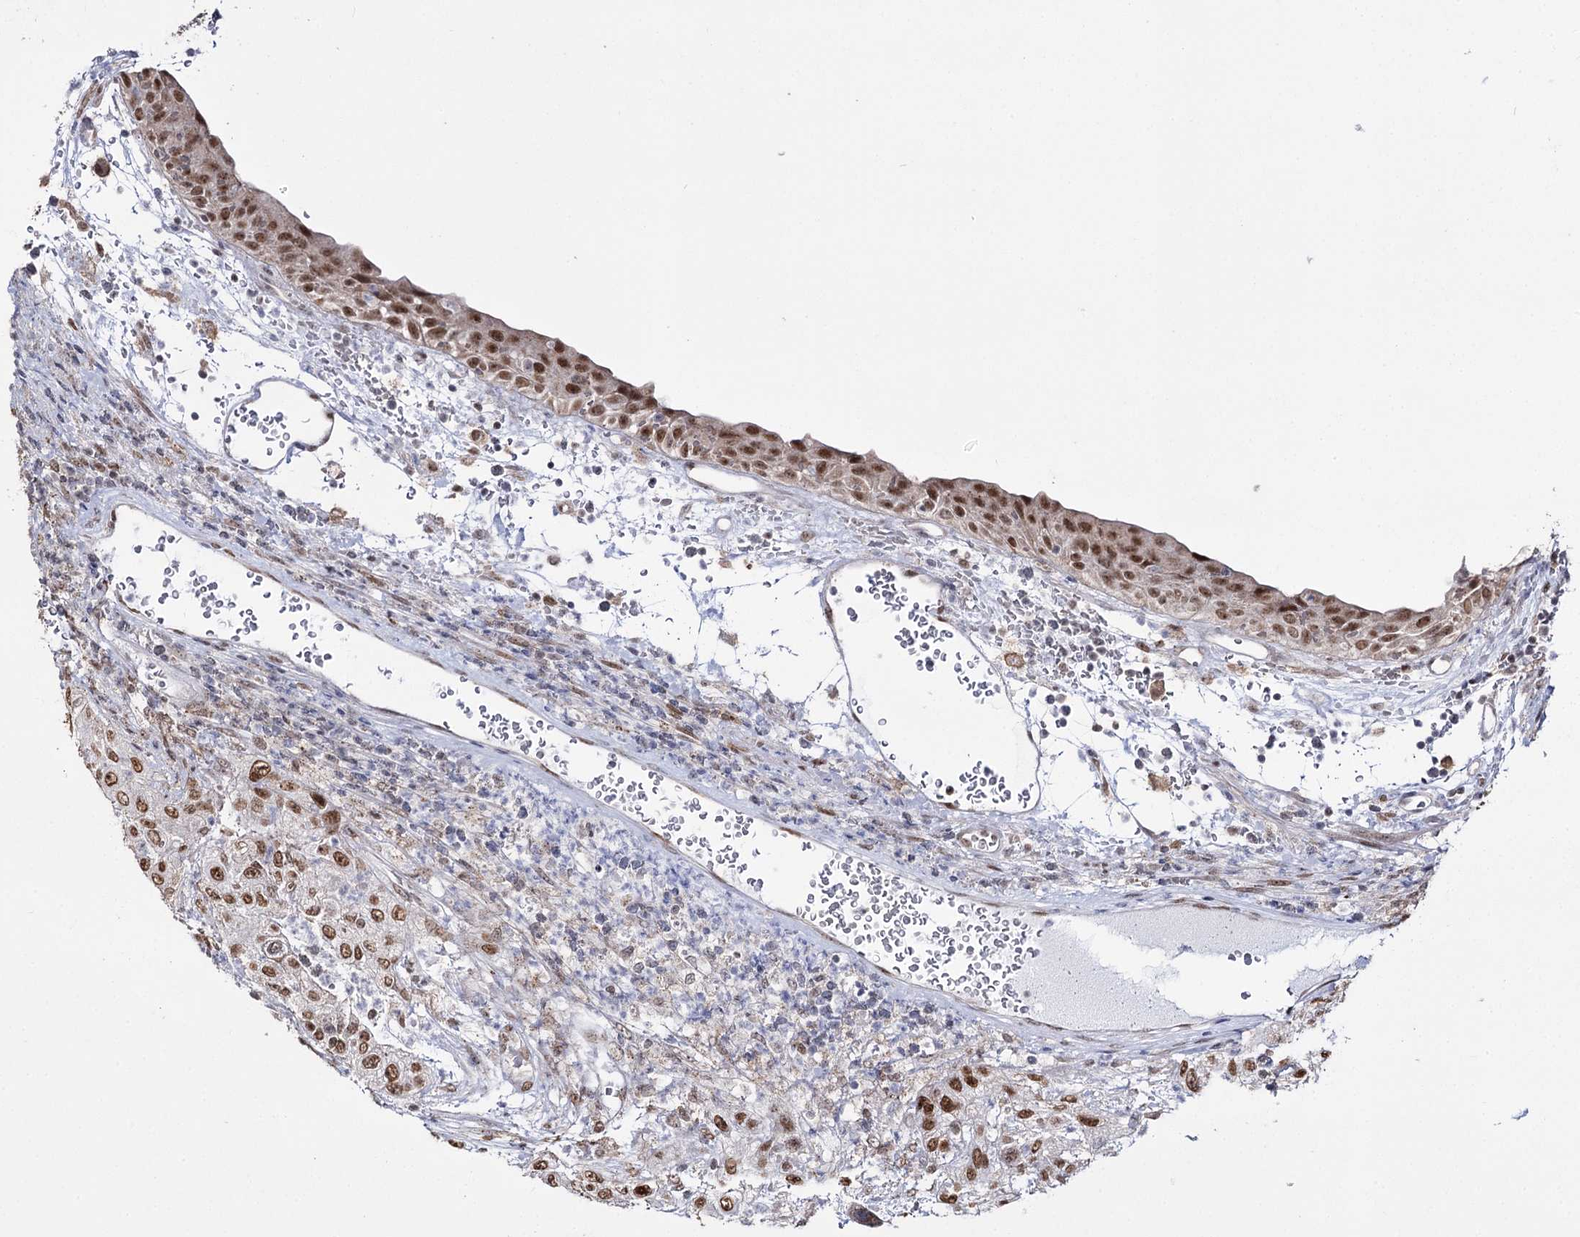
{"staining": {"intensity": "moderate", "quantity": ">75%", "location": "nuclear"}, "tissue": "urothelial cancer", "cell_type": "Tumor cells", "image_type": "cancer", "snomed": [{"axis": "morphology", "description": "Urothelial carcinoma, High grade"}, {"axis": "topography", "description": "Urinary bladder"}], "caption": "An immunohistochemistry histopathology image of tumor tissue is shown. Protein staining in brown labels moderate nuclear positivity in urothelial cancer within tumor cells.", "gene": "VGLL4", "patient": {"sex": "female", "age": 79}}